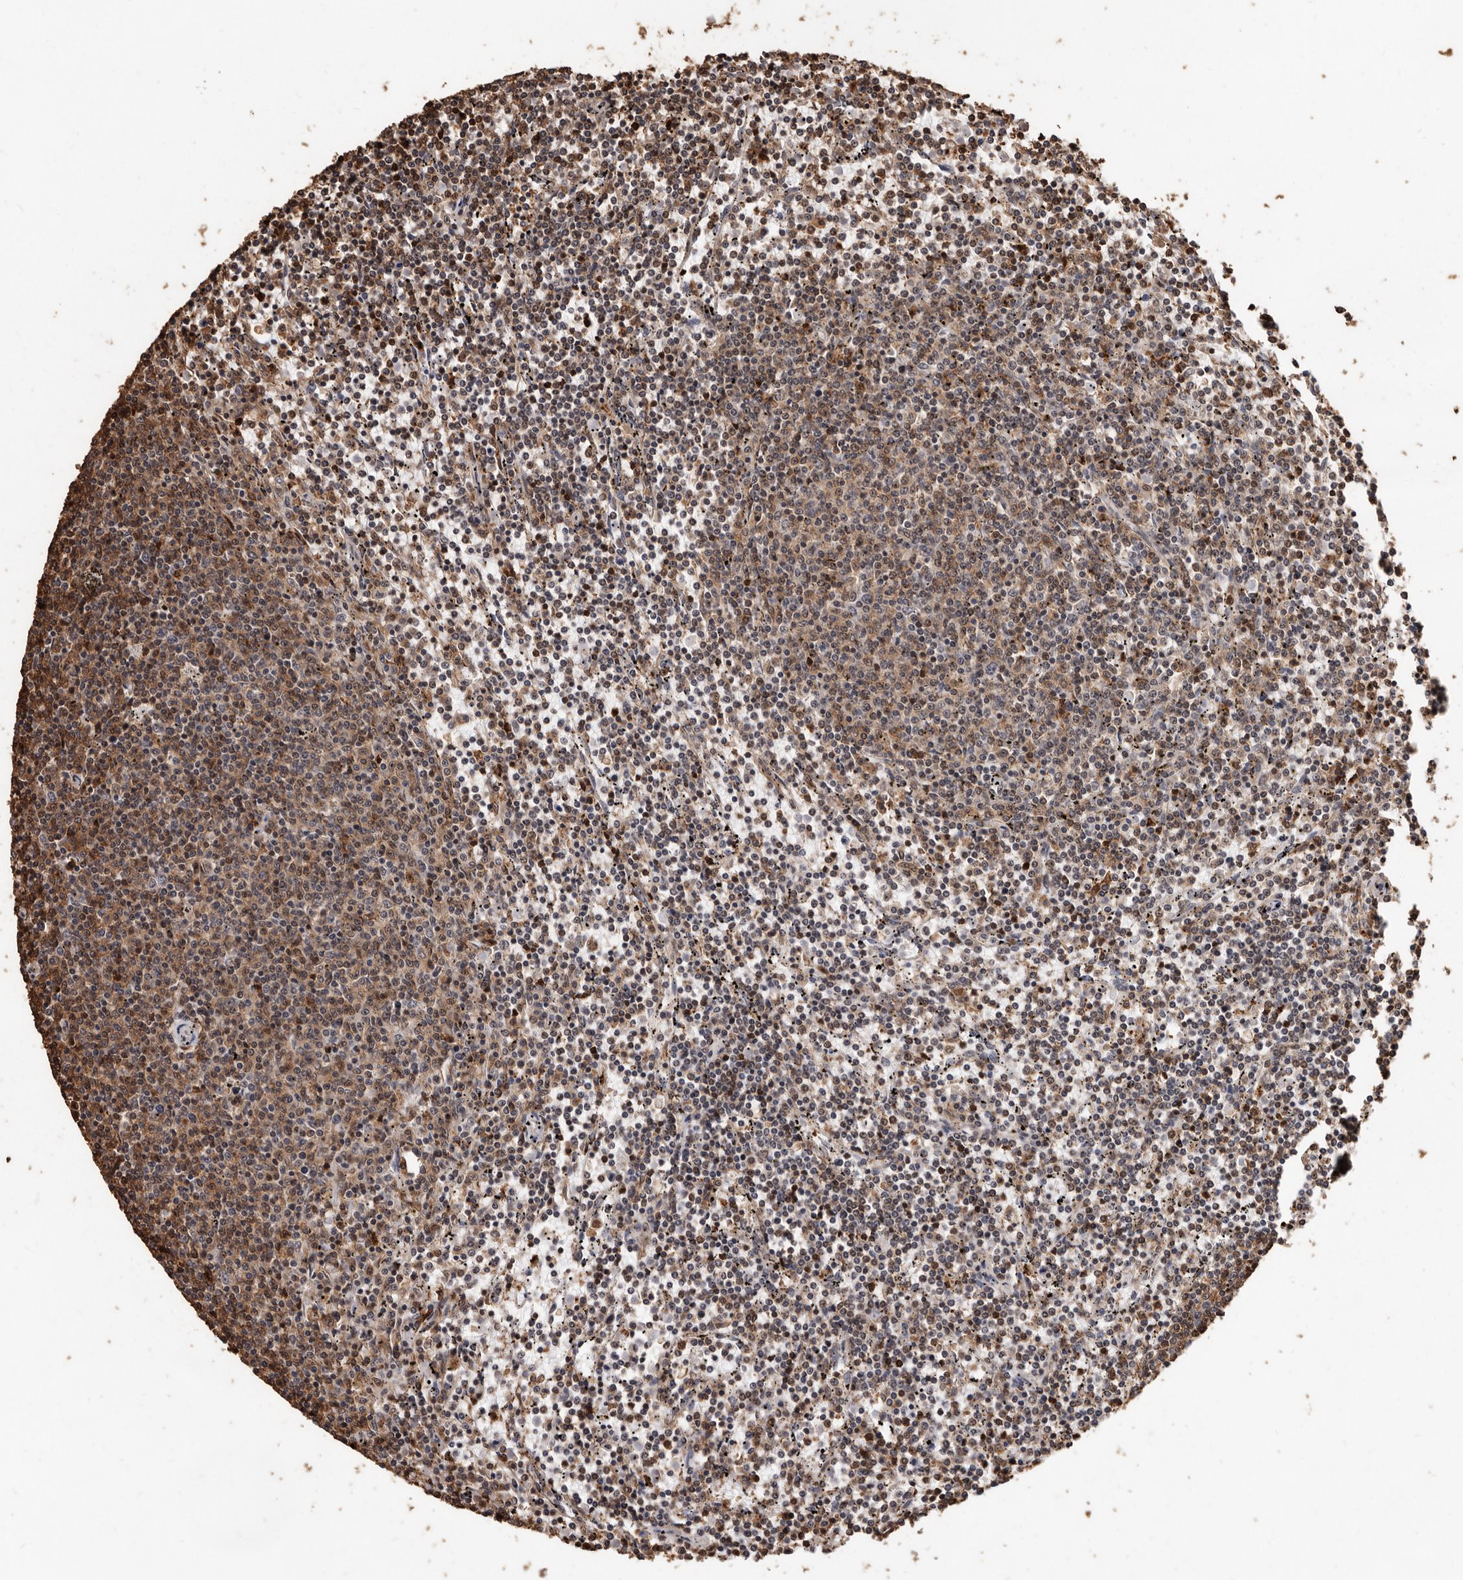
{"staining": {"intensity": "weak", "quantity": ">75%", "location": "cytoplasmic/membranous,nuclear"}, "tissue": "lymphoma", "cell_type": "Tumor cells", "image_type": "cancer", "snomed": [{"axis": "morphology", "description": "Malignant lymphoma, non-Hodgkin's type, Low grade"}, {"axis": "topography", "description": "Spleen"}], "caption": "The immunohistochemical stain shows weak cytoplasmic/membranous and nuclear staining in tumor cells of malignant lymphoma, non-Hodgkin's type (low-grade) tissue. The staining was performed using DAB (3,3'-diaminobenzidine) to visualize the protein expression in brown, while the nuclei were stained in blue with hematoxylin (Magnification: 20x).", "gene": "GSK3A", "patient": {"sex": "female", "age": 50}}